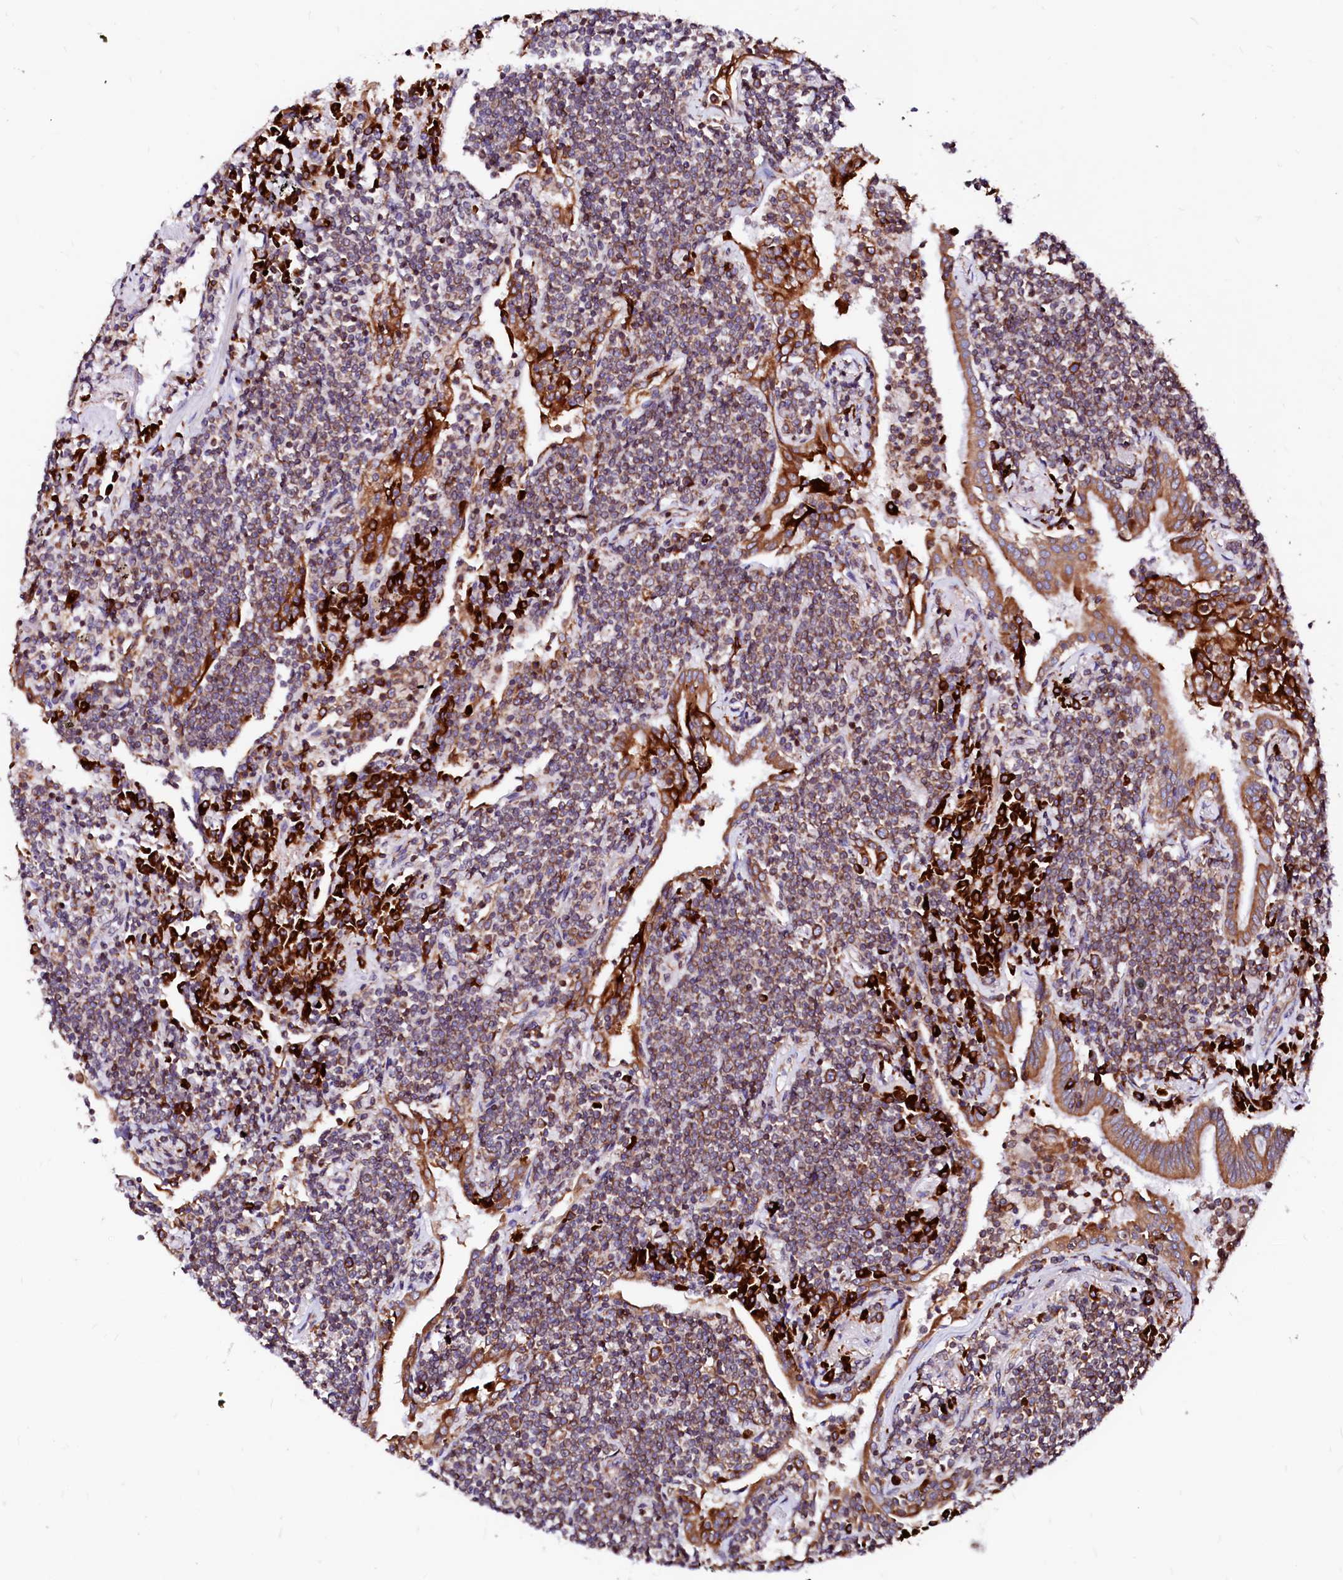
{"staining": {"intensity": "weak", "quantity": ">75%", "location": "cytoplasmic/membranous"}, "tissue": "lymphoma", "cell_type": "Tumor cells", "image_type": "cancer", "snomed": [{"axis": "morphology", "description": "Malignant lymphoma, non-Hodgkin's type, Low grade"}, {"axis": "topography", "description": "Lung"}], "caption": "DAB immunohistochemical staining of human malignant lymphoma, non-Hodgkin's type (low-grade) displays weak cytoplasmic/membranous protein positivity in about >75% of tumor cells.", "gene": "DERL1", "patient": {"sex": "female", "age": 71}}